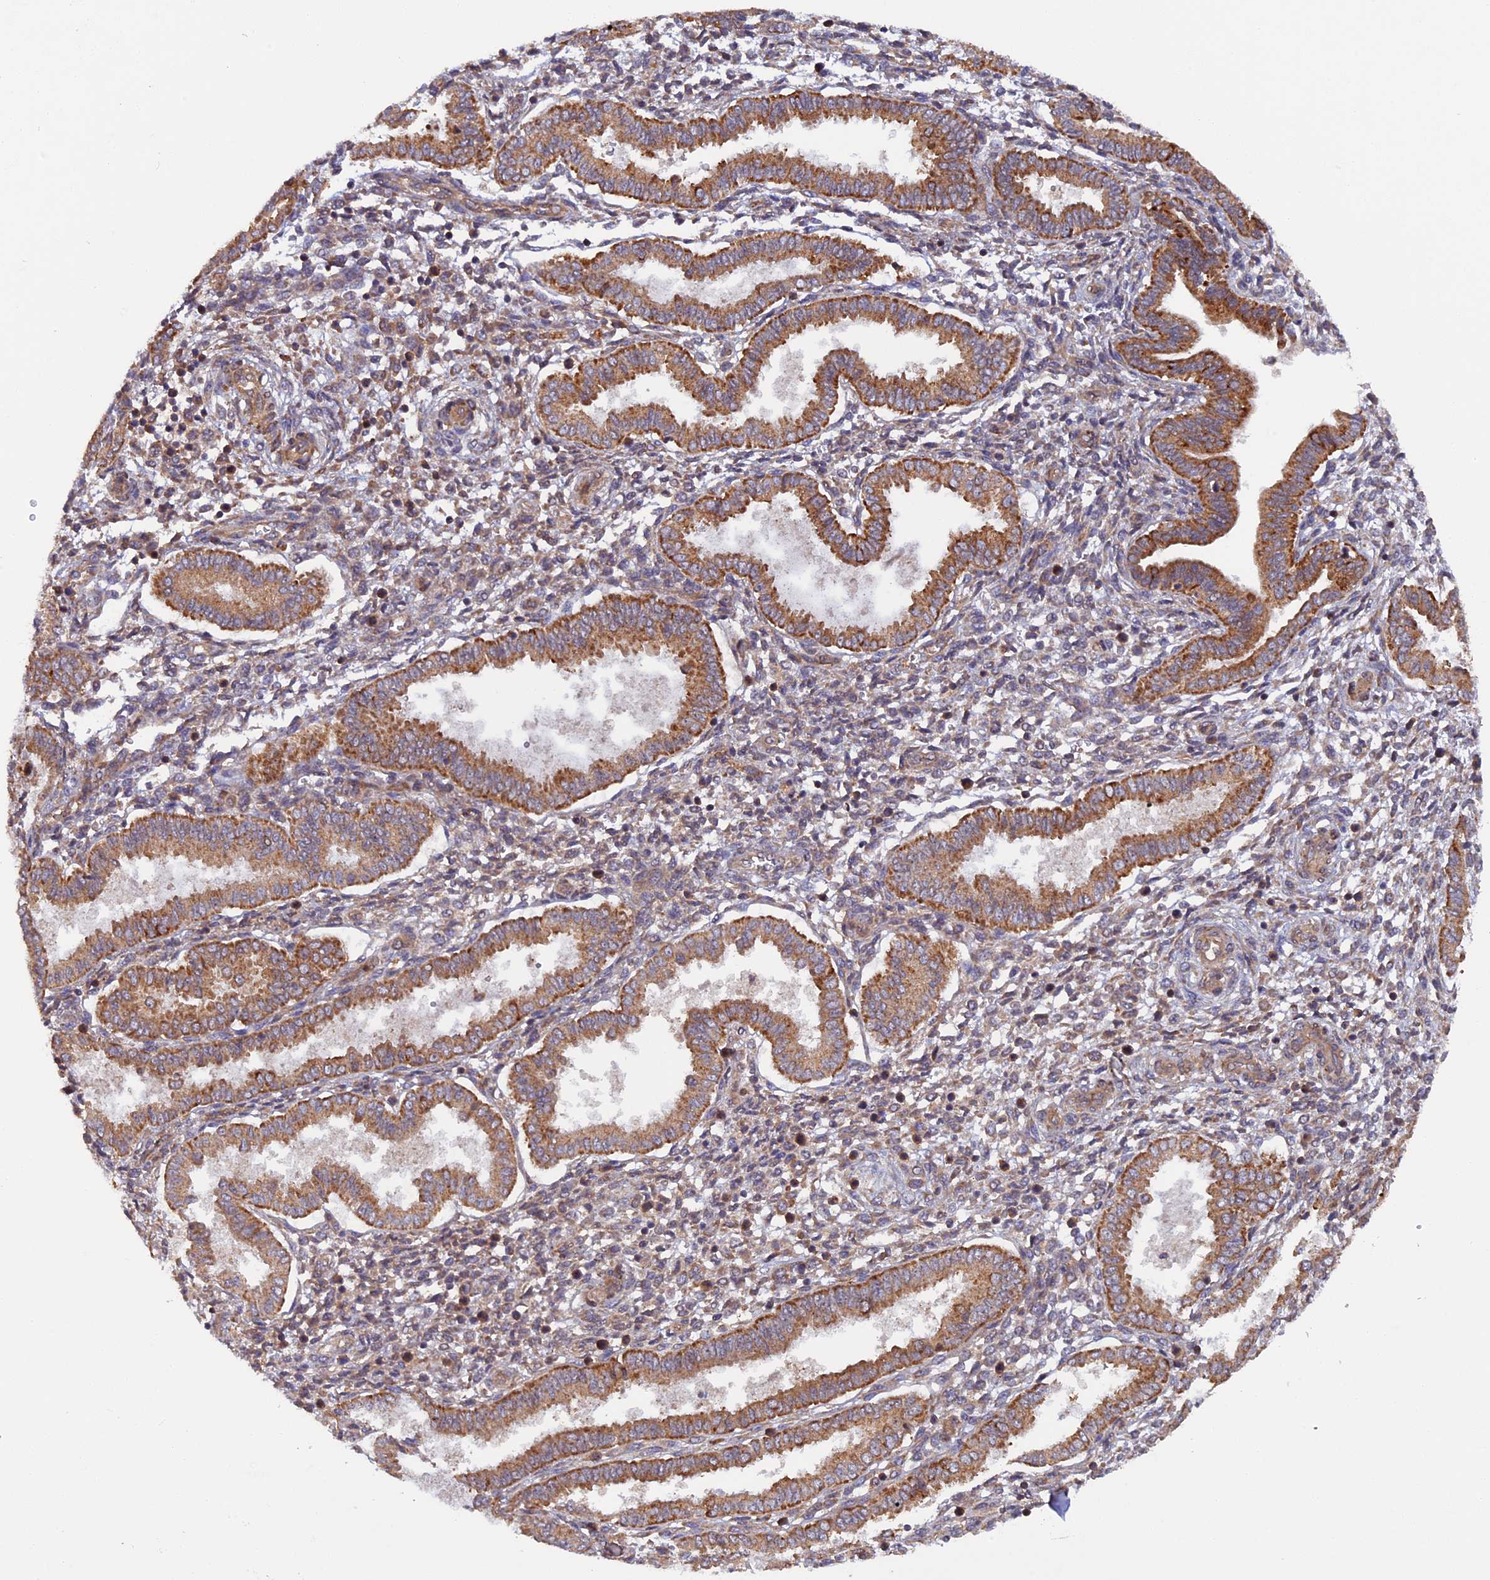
{"staining": {"intensity": "weak", "quantity": "<25%", "location": "cytoplasmic/membranous"}, "tissue": "endometrium", "cell_type": "Cells in endometrial stroma", "image_type": "normal", "snomed": [{"axis": "morphology", "description": "Normal tissue, NOS"}, {"axis": "topography", "description": "Endometrium"}], "caption": "Endometrium was stained to show a protein in brown. There is no significant staining in cells in endometrial stroma. The staining was performed using DAB to visualize the protein expression in brown, while the nuclei were stained in blue with hematoxylin (Magnification: 20x).", "gene": "FERMT1", "patient": {"sex": "female", "age": 24}}